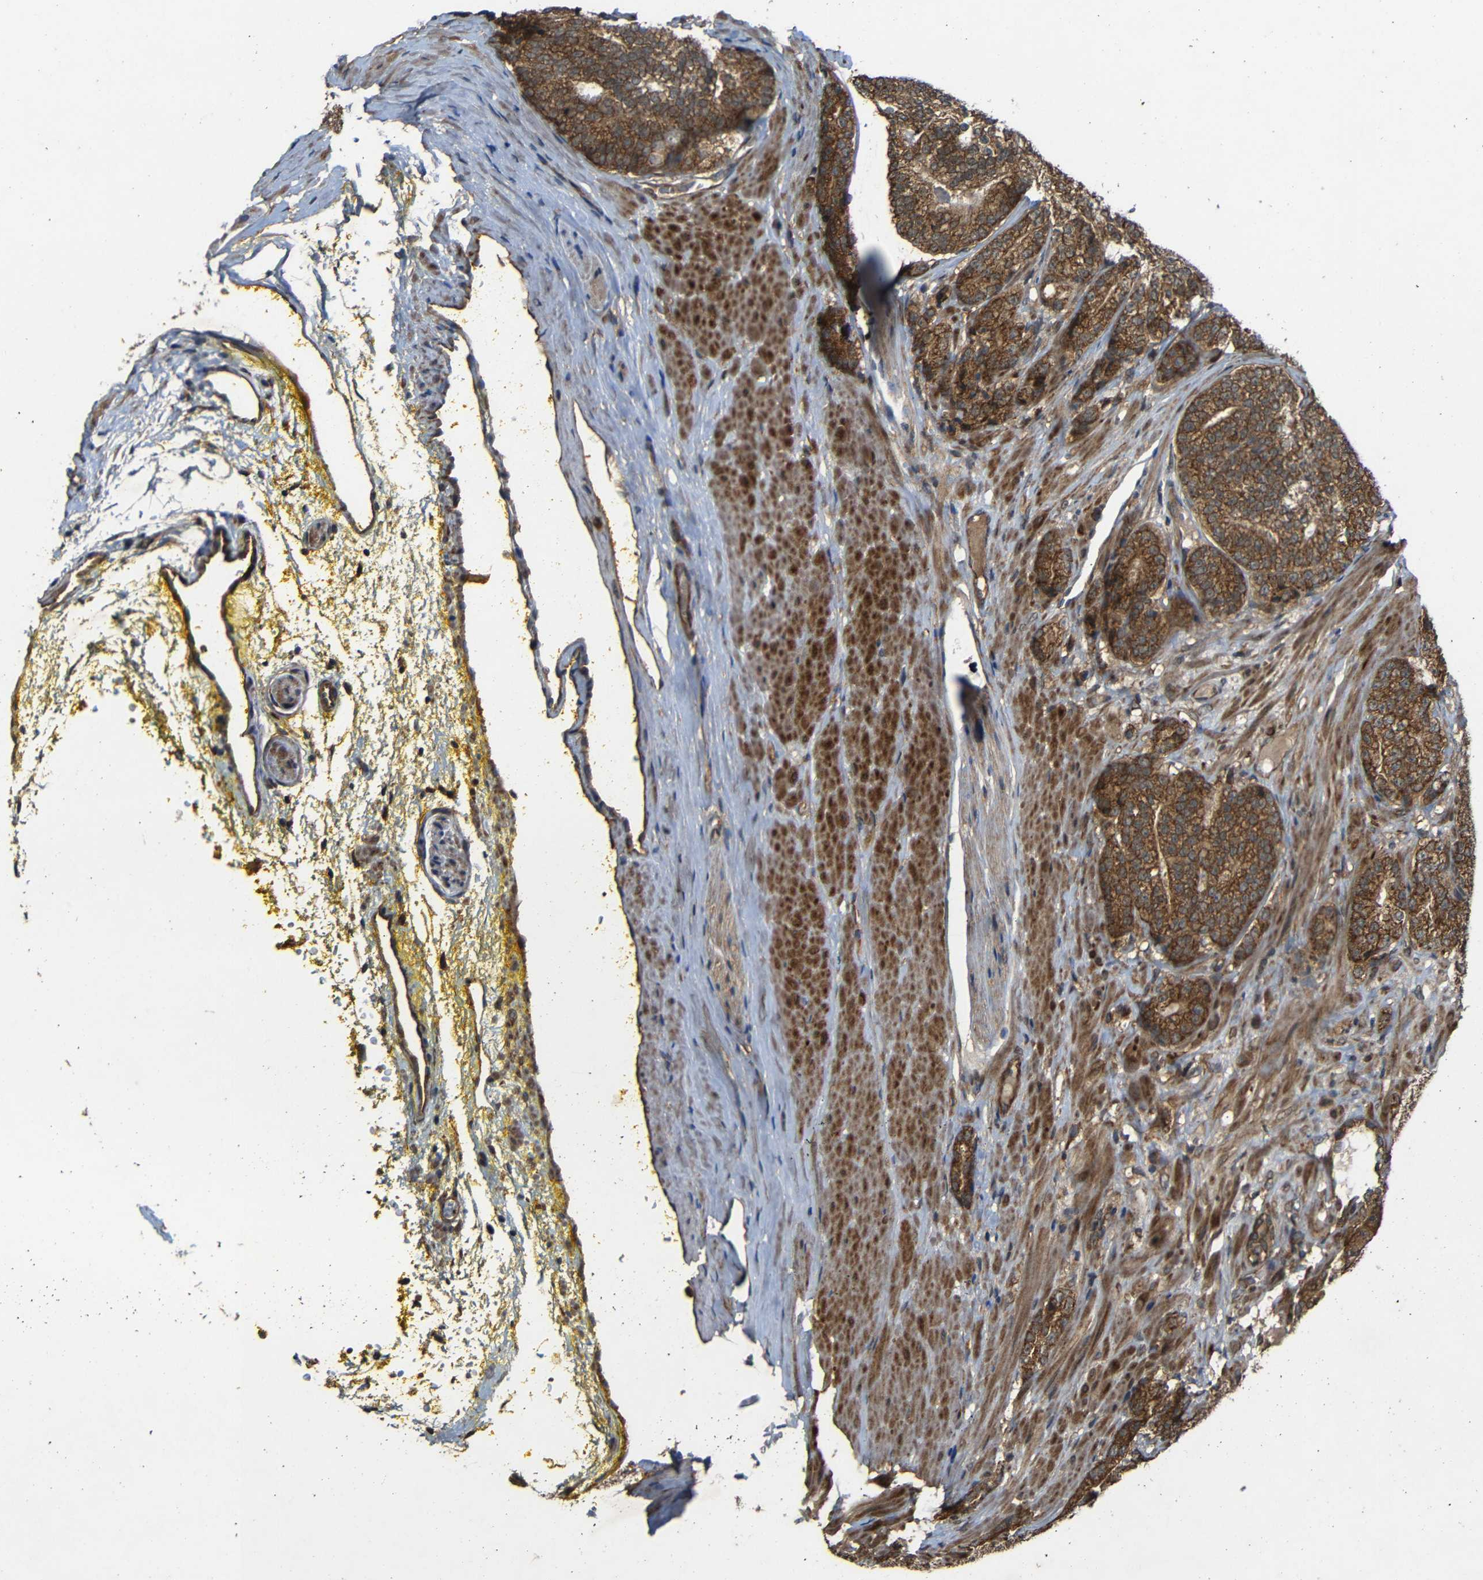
{"staining": {"intensity": "strong", "quantity": ">75%", "location": "cytoplasmic/membranous"}, "tissue": "prostate cancer", "cell_type": "Tumor cells", "image_type": "cancer", "snomed": [{"axis": "morphology", "description": "Adenocarcinoma, High grade"}, {"axis": "topography", "description": "Prostate"}], "caption": "Tumor cells show strong cytoplasmic/membranous expression in approximately >75% of cells in prostate high-grade adenocarcinoma.", "gene": "C1GALT1", "patient": {"sex": "male", "age": 61}}